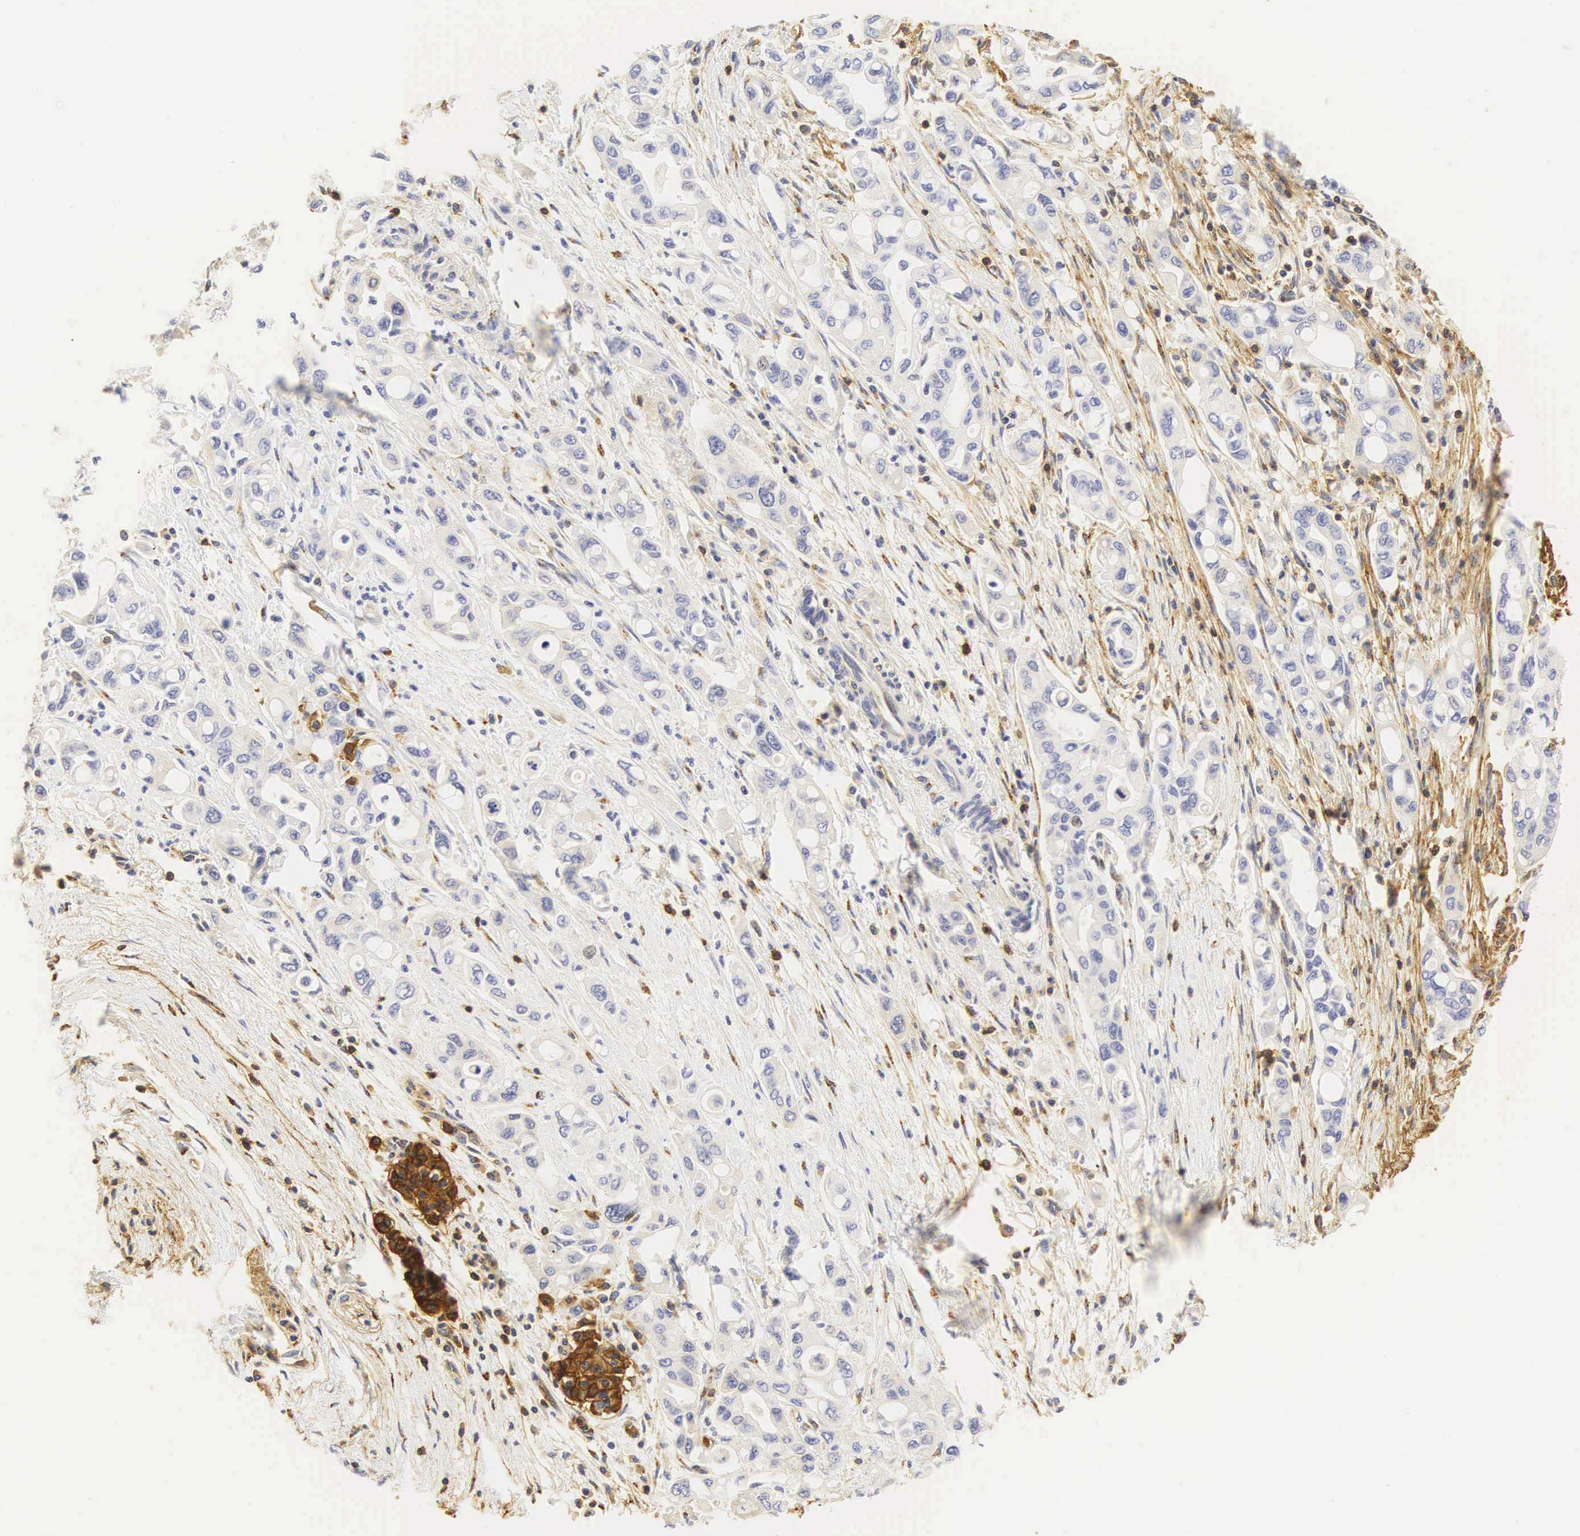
{"staining": {"intensity": "negative", "quantity": "none", "location": "none"}, "tissue": "pancreatic cancer", "cell_type": "Tumor cells", "image_type": "cancer", "snomed": [{"axis": "morphology", "description": "Adenocarcinoma, NOS"}, {"axis": "topography", "description": "Pancreas"}], "caption": "DAB immunohistochemical staining of adenocarcinoma (pancreatic) displays no significant positivity in tumor cells.", "gene": "CD99", "patient": {"sex": "female", "age": 57}}